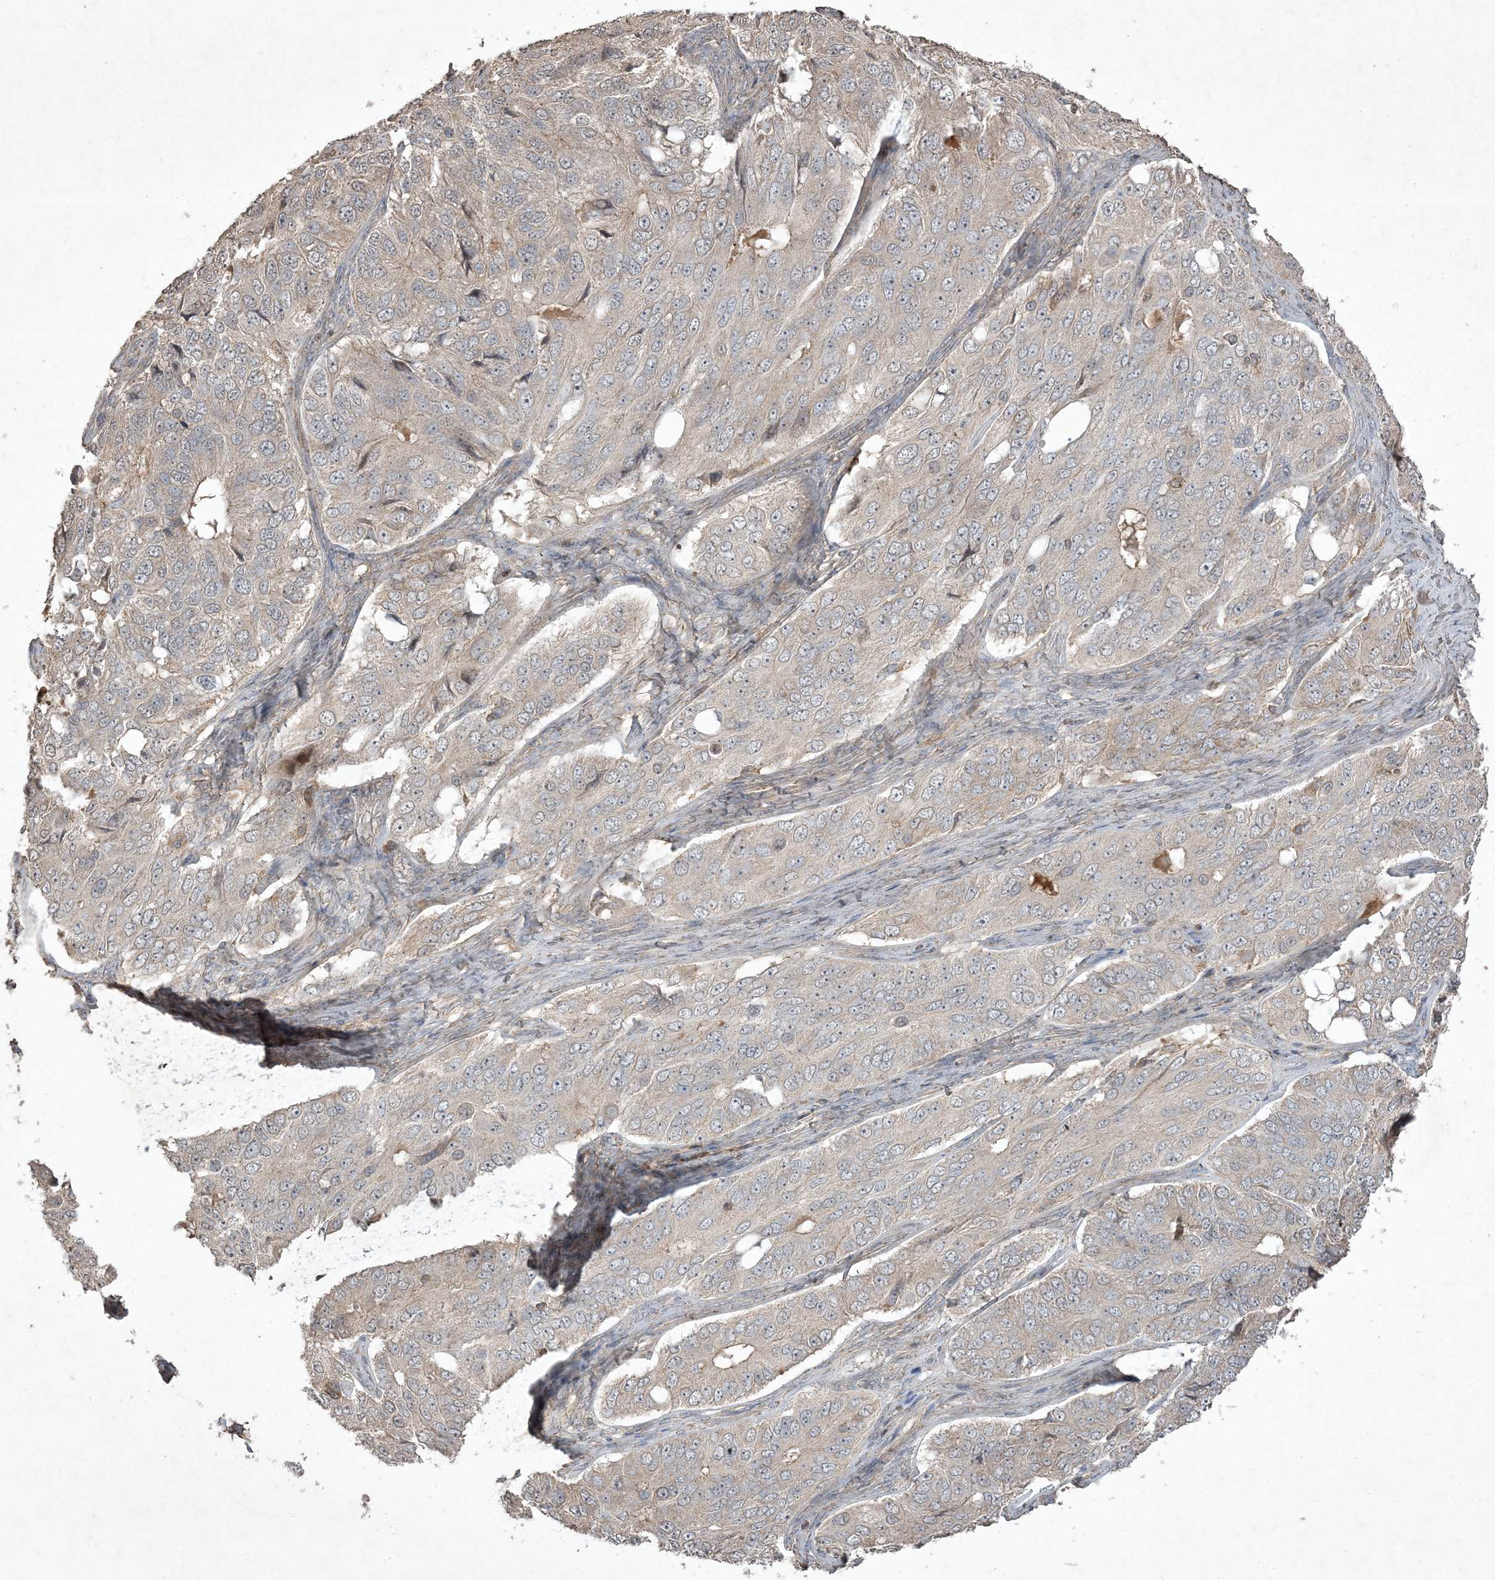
{"staining": {"intensity": "negative", "quantity": "none", "location": "none"}, "tissue": "ovarian cancer", "cell_type": "Tumor cells", "image_type": "cancer", "snomed": [{"axis": "morphology", "description": "Carcinoma, endometroid"}, {"axis": "topography", "description": "Ovary"}], "caption": "Immunohistochemistry (IHC) histopathology image of endometroid carcinoma (ovarian) stained for a protein (brown), which demonstrates no positivity in tumor cells.", "gene": "PRRT3", "patient": {"sex": "female", "age": 51}}